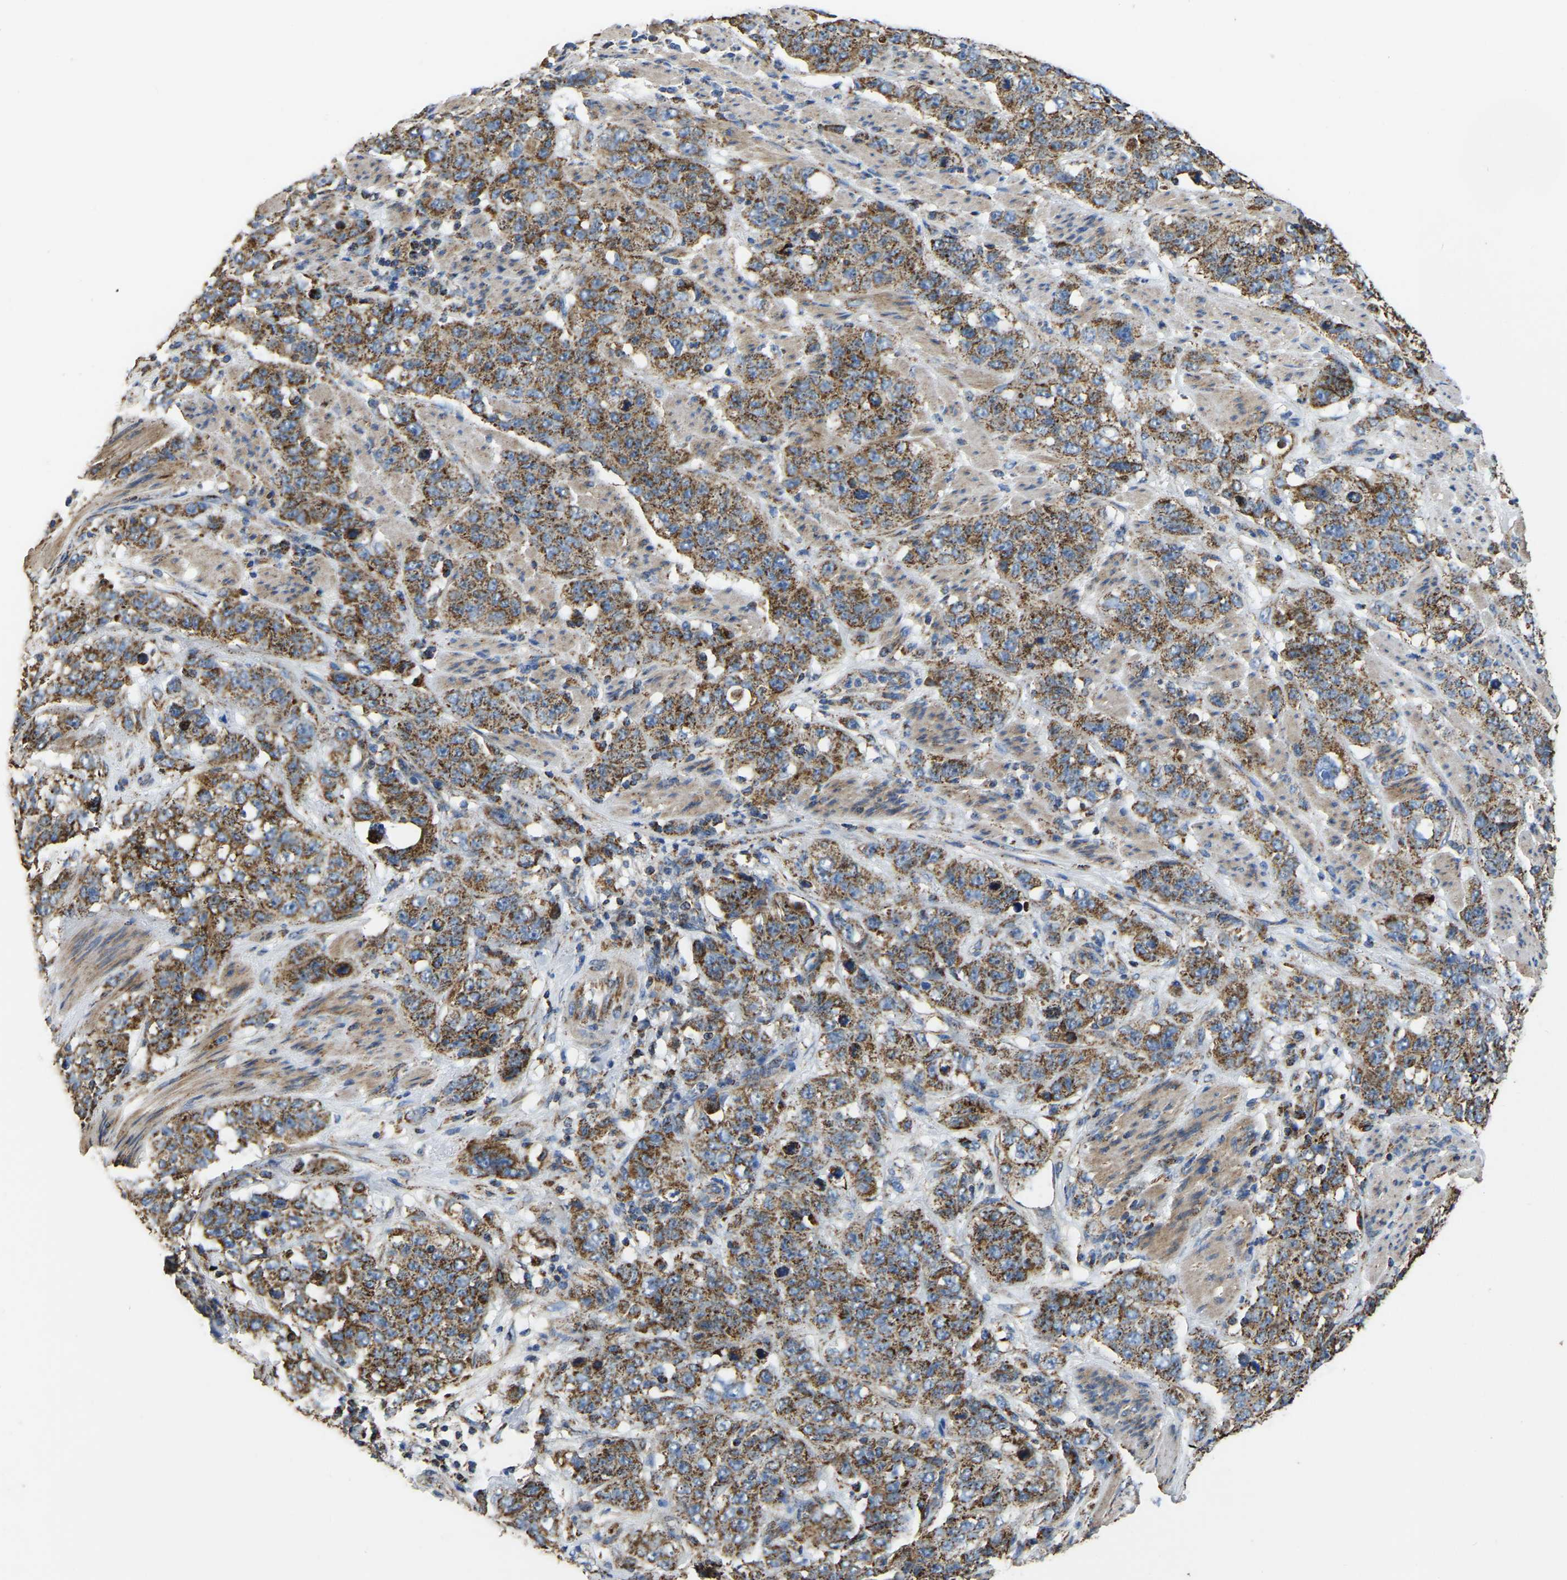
{"staining": {"intensity": "moderate", "quantity": ">75%", "location": "cytoplasmic/membranous"}, "tissue": "stomach cancer", "cell_type": "Tumor cells", "image_type": "cancer", "snomed": [{"axis": "morphology", "description": "Adenocarcinoma, NOS"}, {"axis": "topography", "description": "Stomach"}], "caption": "Human adenocarcinoma (stomach) stained with a protein marker shows moderate staining in tumor cells.", "gene": "ETFA", "patient": {"sex": "male", "age": 48}}